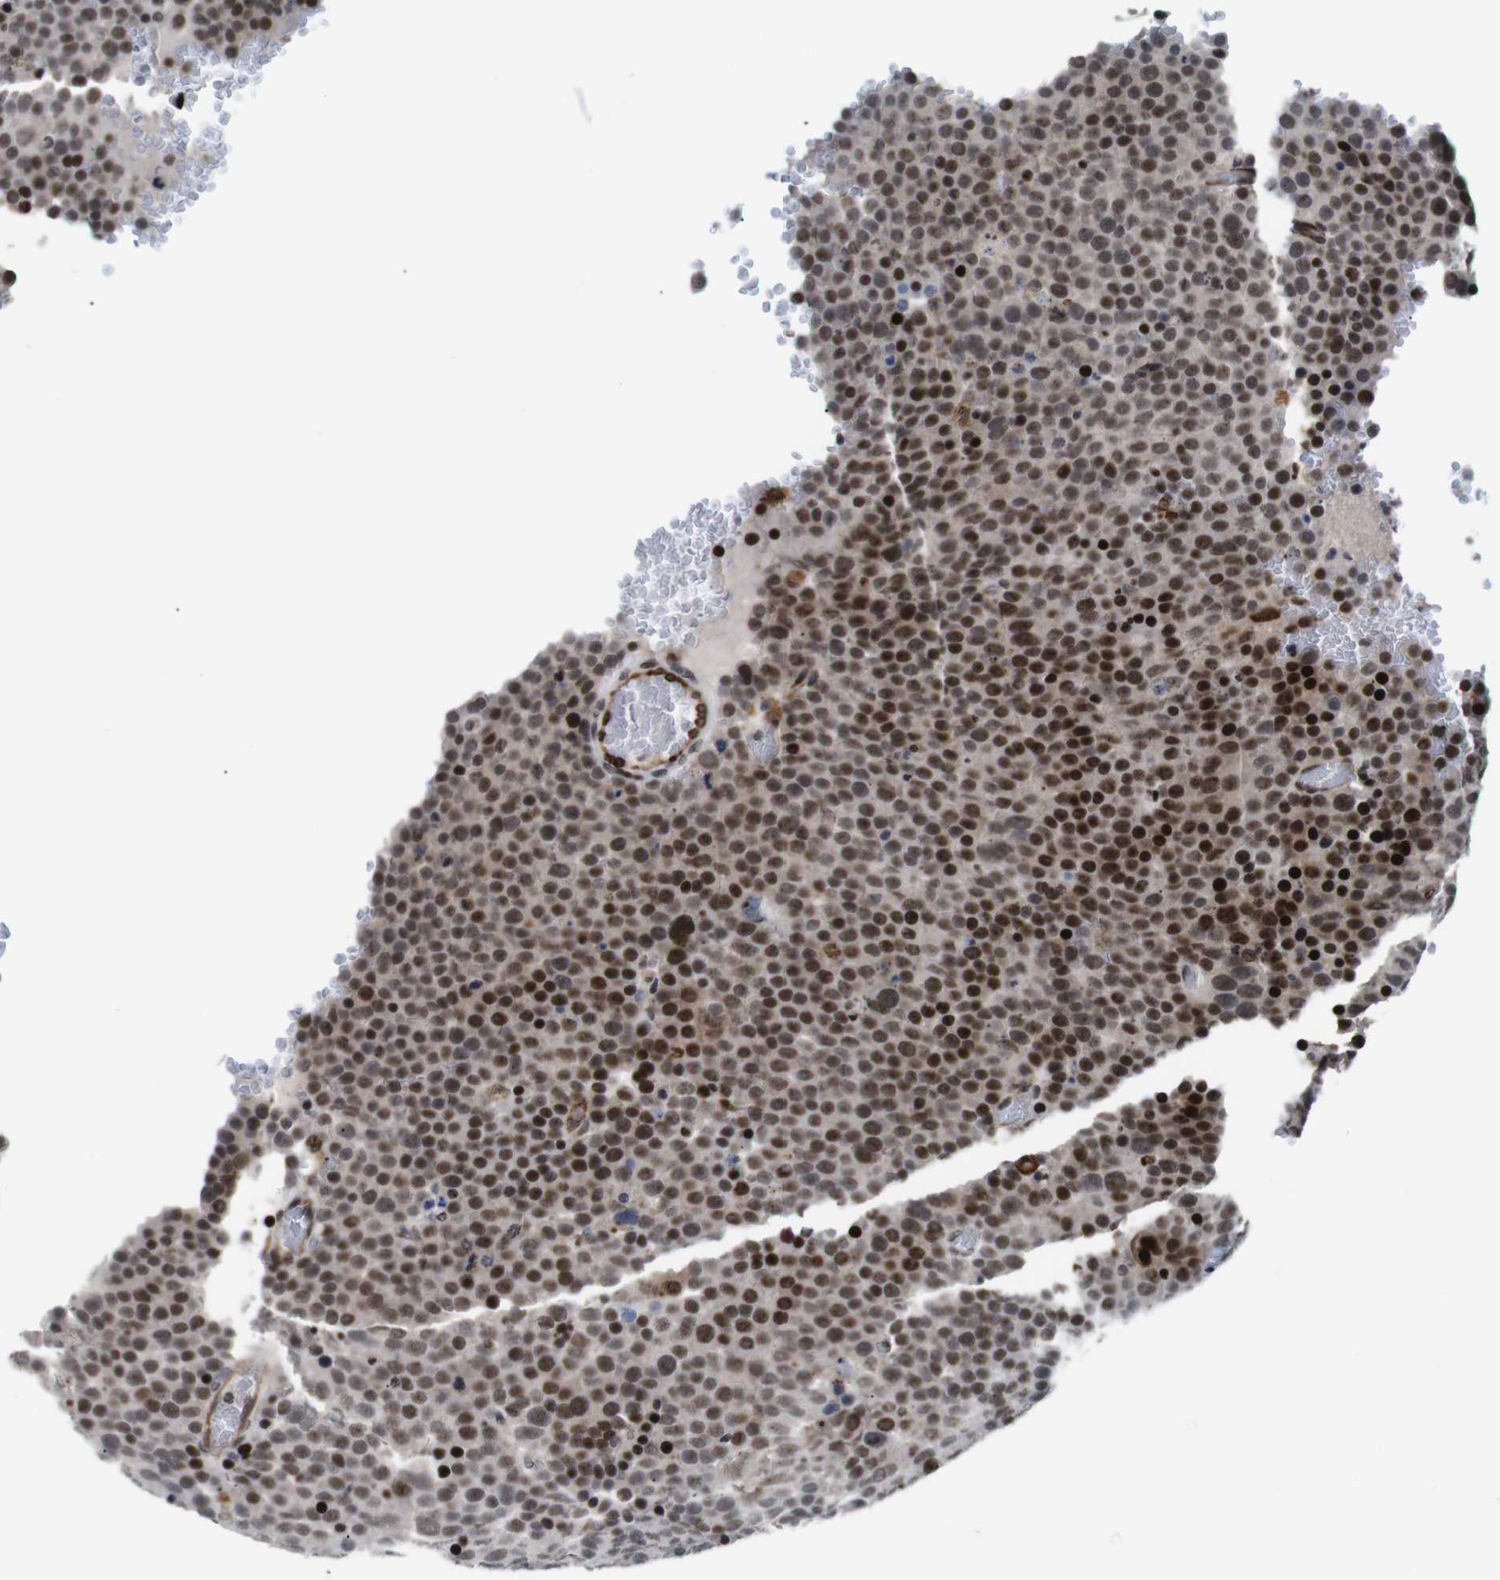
{"staining": {"intensity": "strong", "quantity": ">75%", "location": "nuclear"}, "tissue": "testis cancer", "cell_type": "Tumor cells", "image_type": "cancer", "snomed": [{"axis": "morphology", "description": "Seminoma, NOS"}, {"axis": "topography", "description": "Testis"}], "caption": "Testis cancer (seminoma) stained with immunohistochemistry reveals strong nuclear expression in about >75% of tumor cells.", "gene": "EIF4G1", "patient": {"sex": "male", "age": 71}}